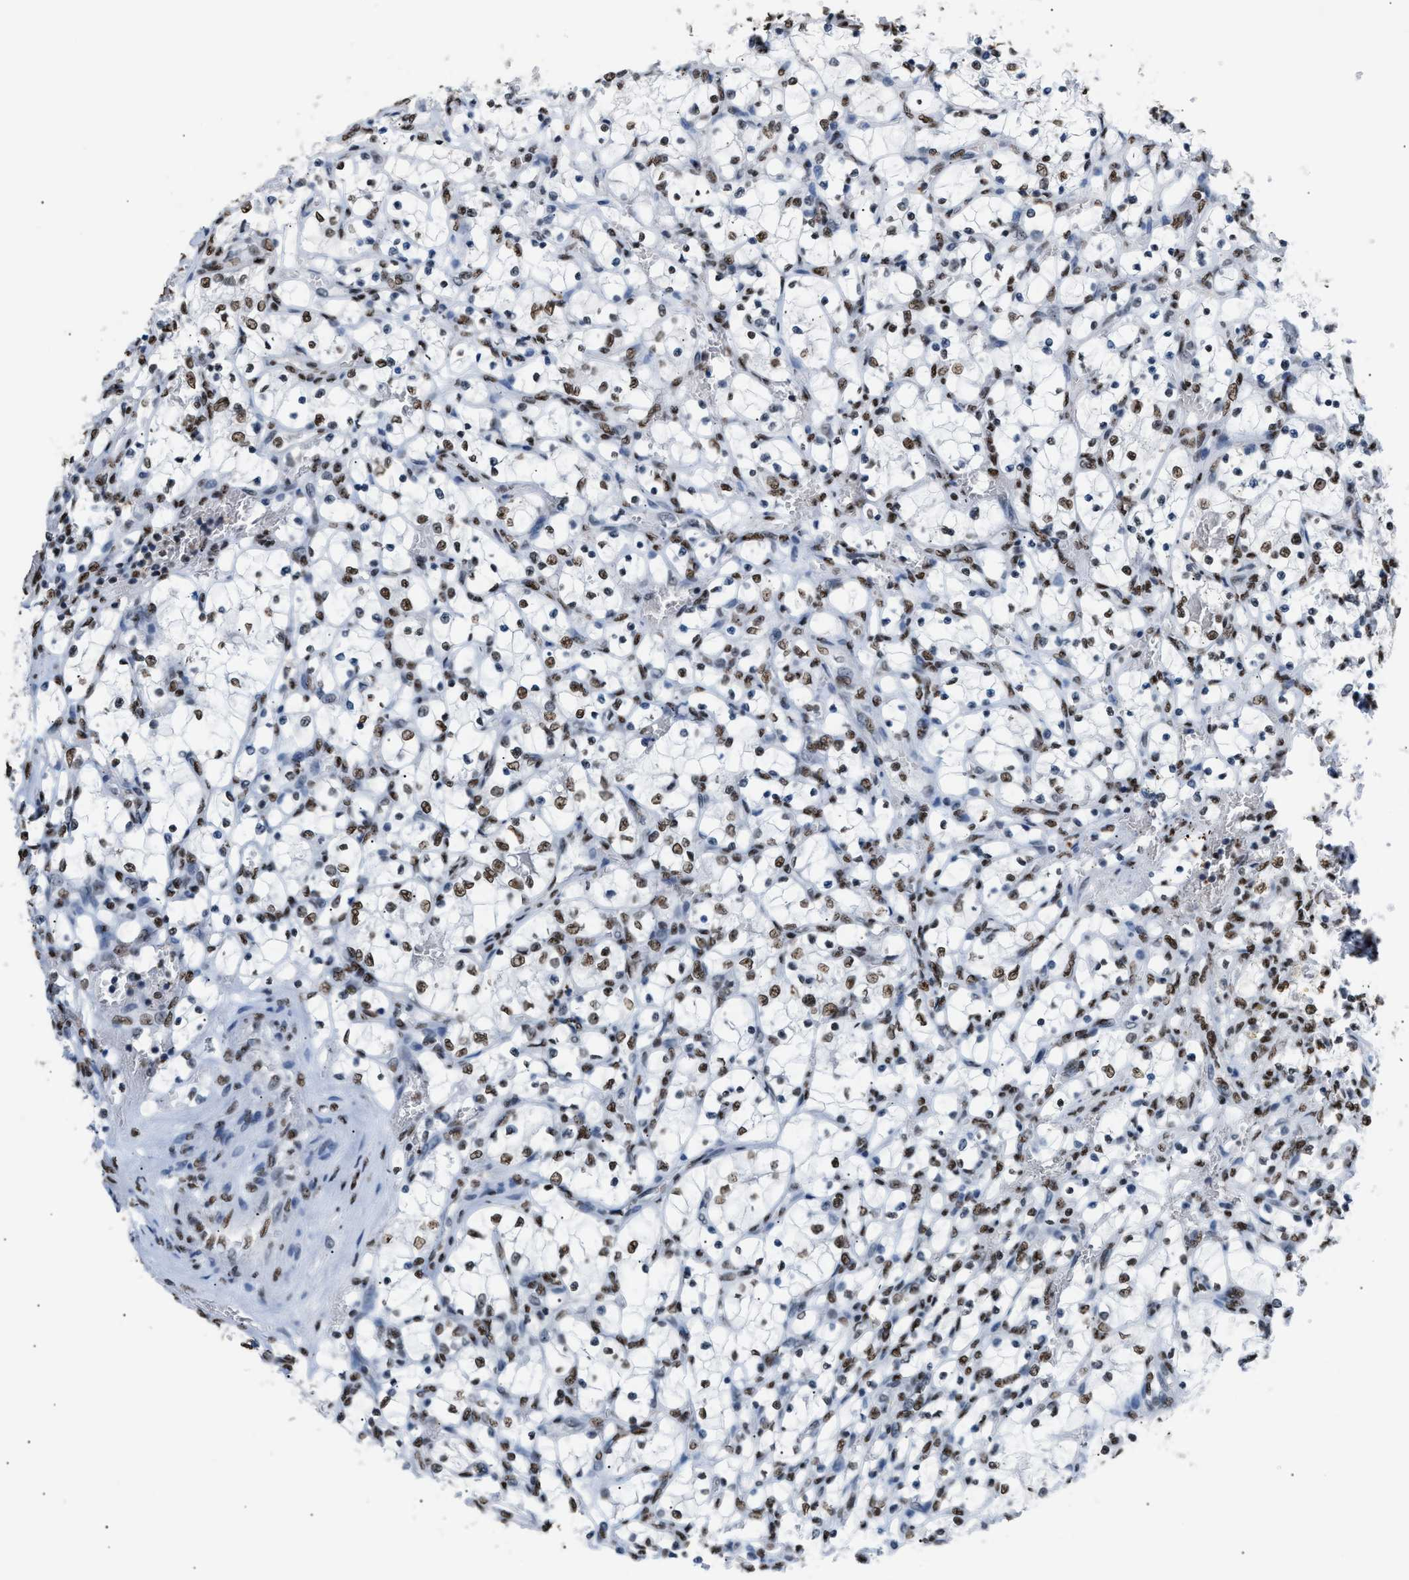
{"staining": {"intensity": "moderate", "quantity": ">75%", "location": "nuclear"}, "tissue": "renal cancer", "cell_type": "Tumor cells", "image_type": "cancer", "snomed": [{"axis": "morphology", "description": "Adenocarcinoma, NOS"}, {"axis": "topography", "description": "Kidney"}], "caption": "Brown immunohistochemical staining in human renal adenocarcinoma reveals moderate nuclear staining in about >75% of tumor cells. Ihc stains the protein of interest in brown and the nuclei are stained blue.", "gene": "CCAR2", "patient": {"sex": "female", "age": 69}}